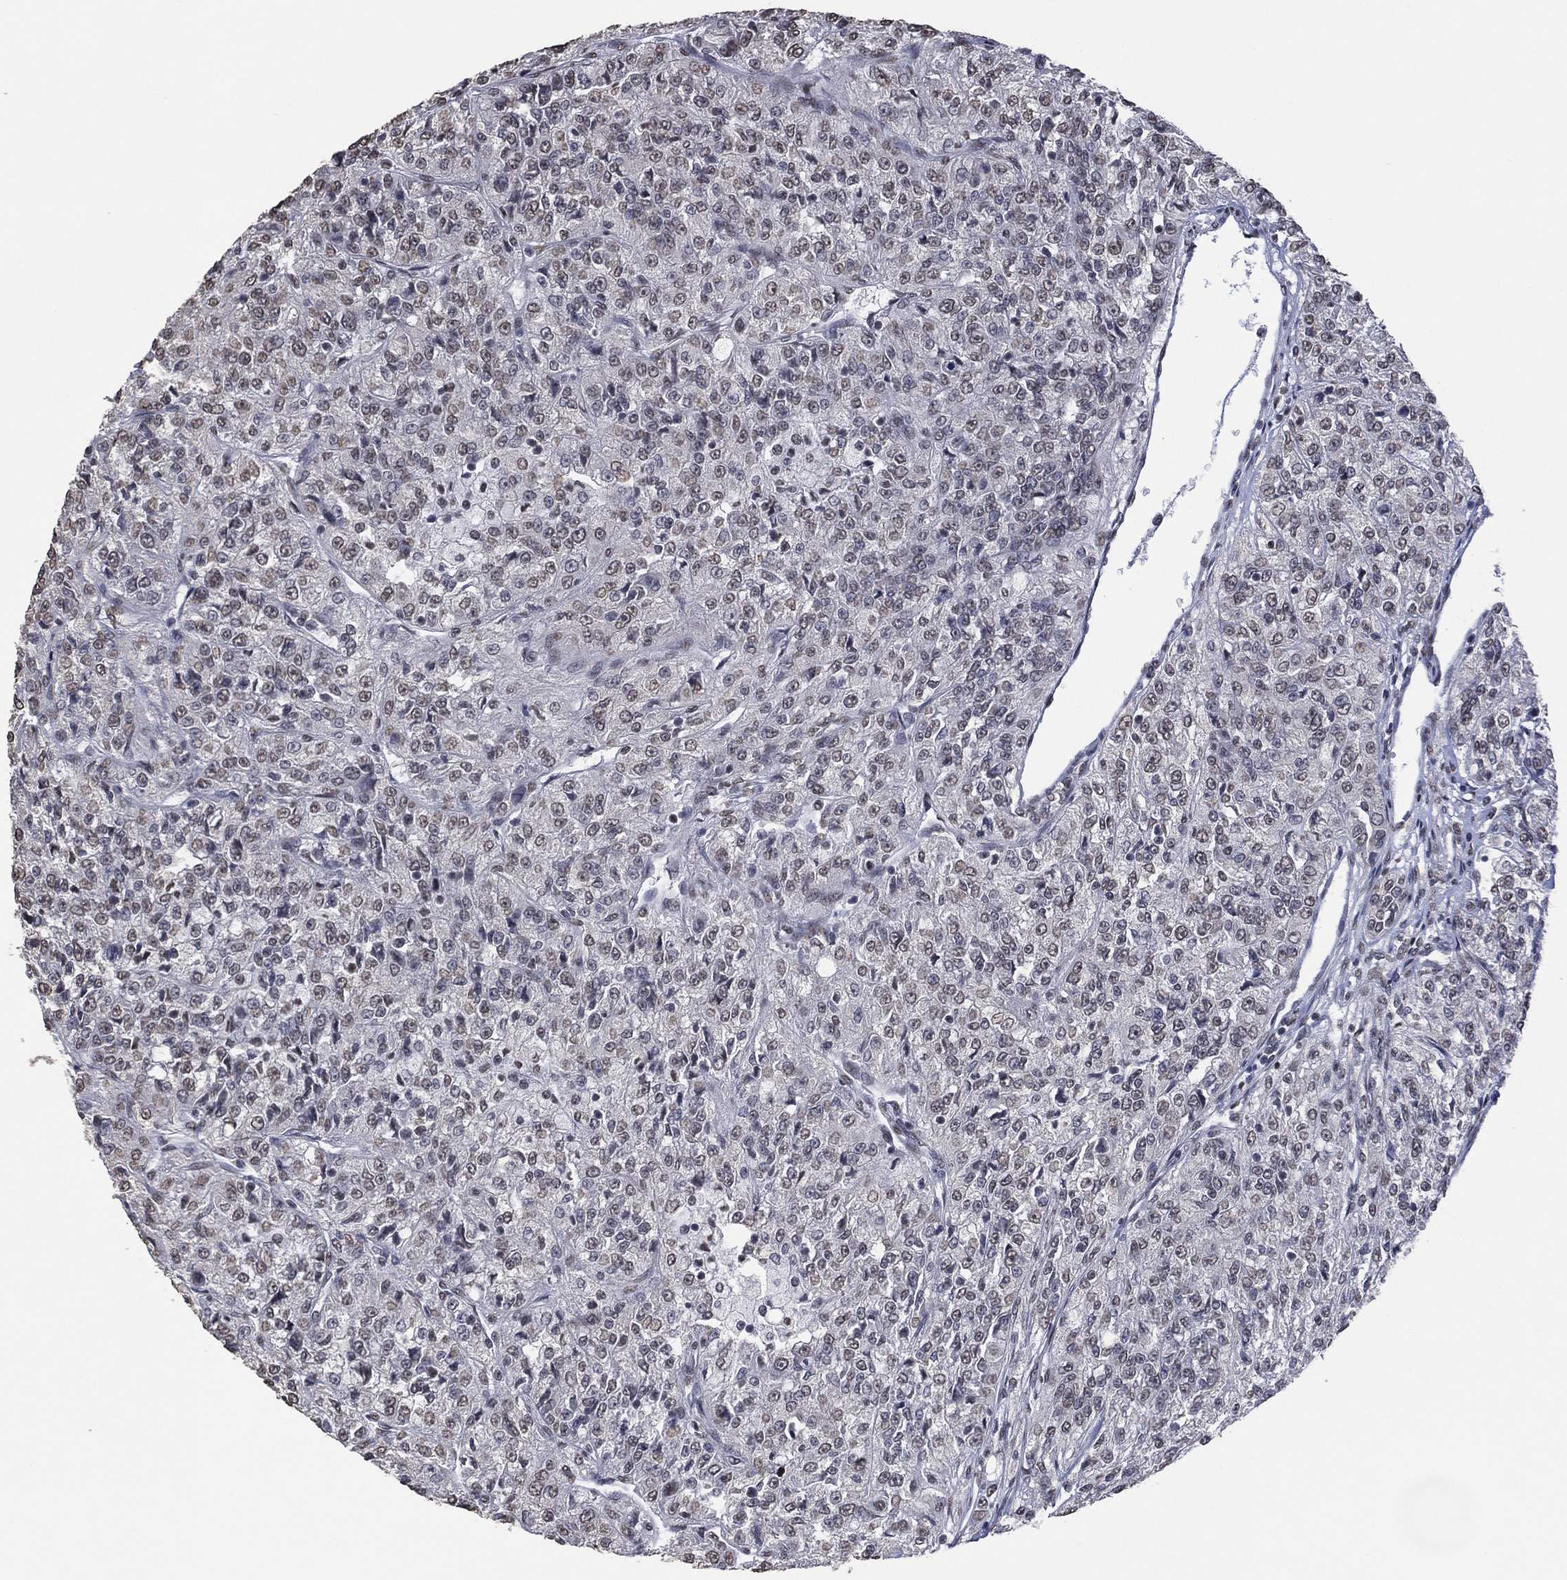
{"staining": {"intensity": "negative", "quantity": "none", "location": "none"}, "tissue": "renal cancer", "cell_type": "Tumor cells", "image_type": "cancer", "snomed": [{"axis": "morphology", "description": "Adenocarcinoma, NOS"}, {"axis": "topography", "description": "Kidney"}], "caption": "Renal cancer (adenocarcinoma) stained for a protein using IHC reveals no expression tumor cells.", "gene": "EHMT1", "patient": {"sex": "female", "age": 63}}